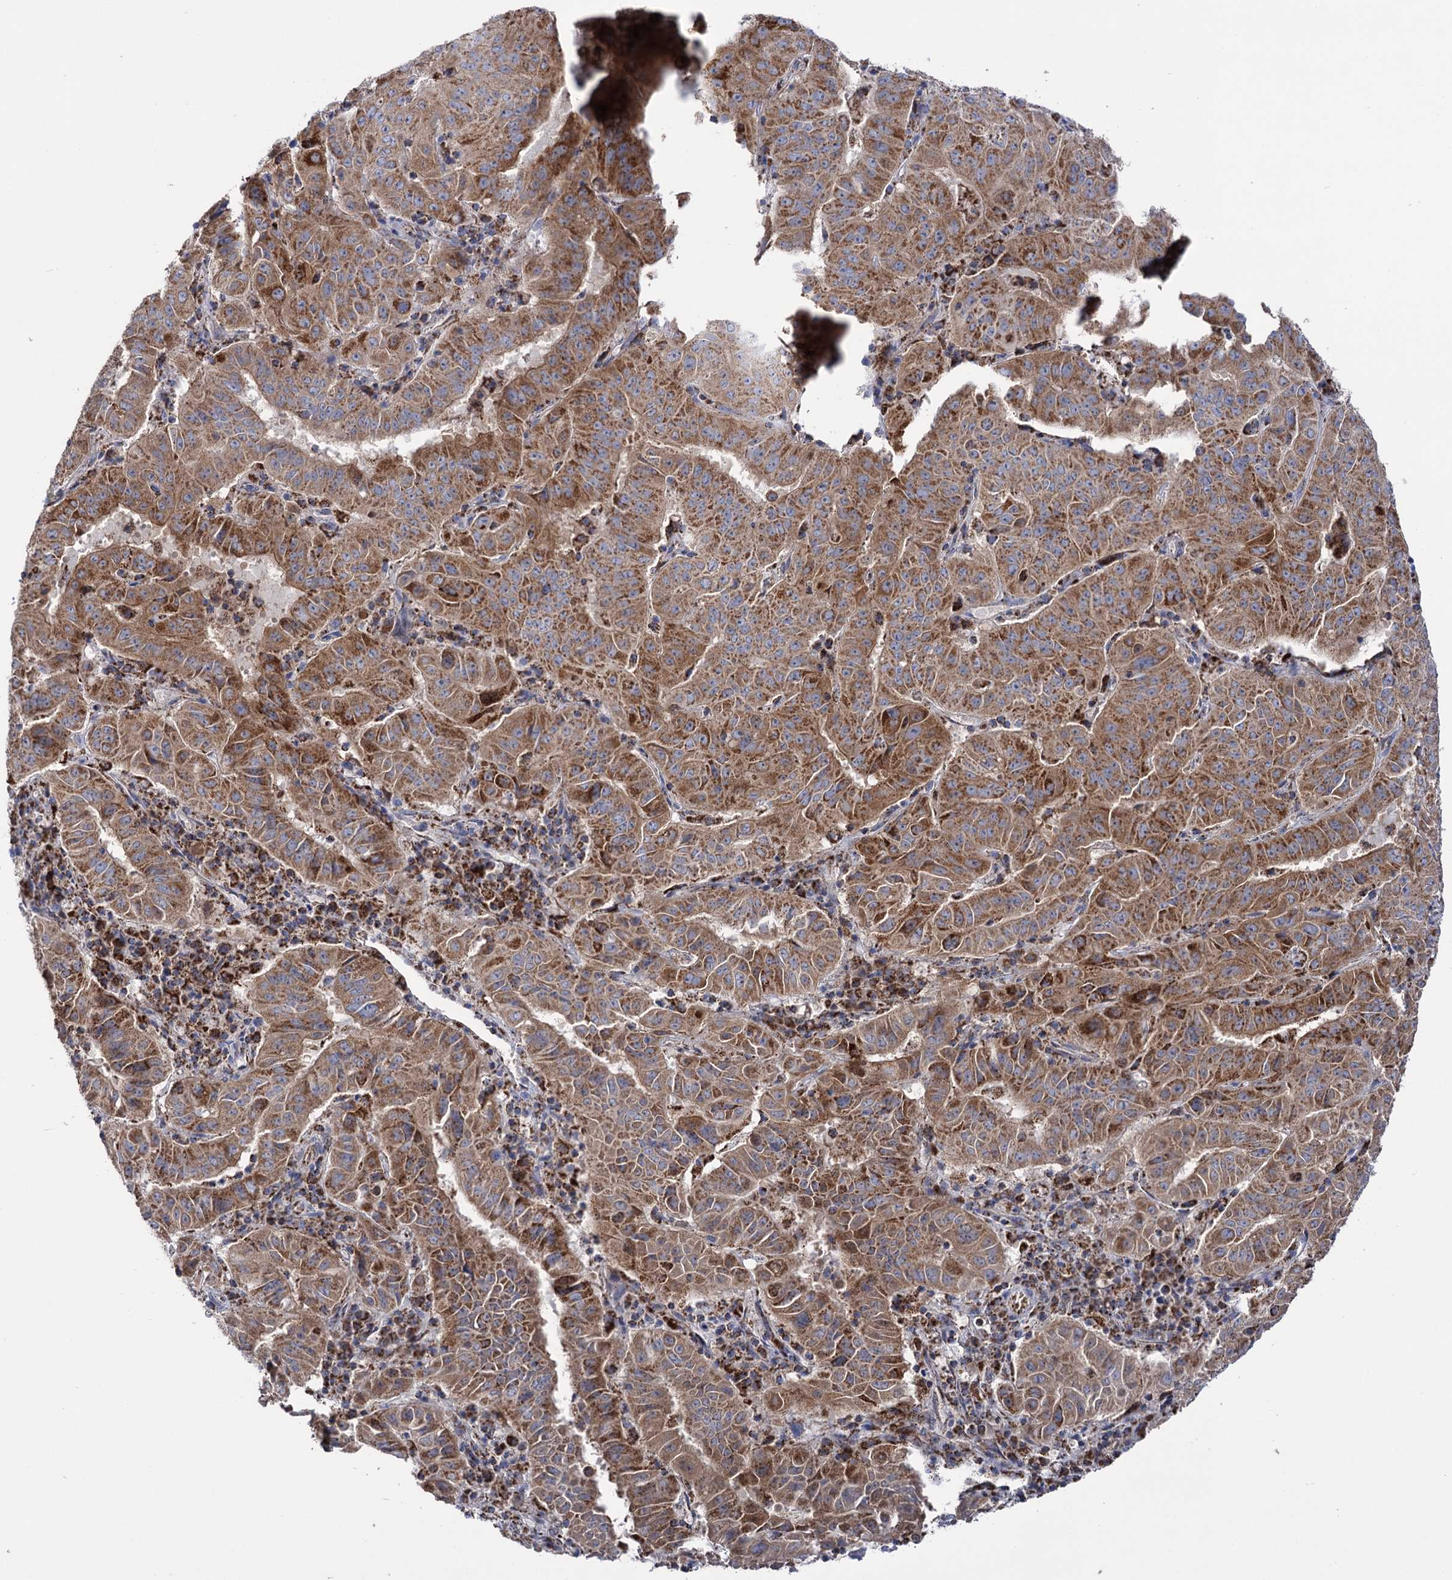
{"staining": {"intensity": "moderate", "quantity": ">75%", "location": "cytoplasmic/membranous"}, "tissue": "pancreatic cancer", "cell_type": "Tumor cells", "image_type": "cancer", "snomed": [{"axis": "morphology", "description": "Adenocarcinoma, NOS"}, {"axis": "topography", "description": "Pancreas"}], "caption": "Pancreatic cancer stained with IHC exhibits moderate cytoplasmic/membranous expression in approximately >75% of tumor cells. The protein of interest is shown in brown color, while the nuclei are stained blue.", "gene": "ABHD10", "patient": {"sex": "male", "age": 63}}